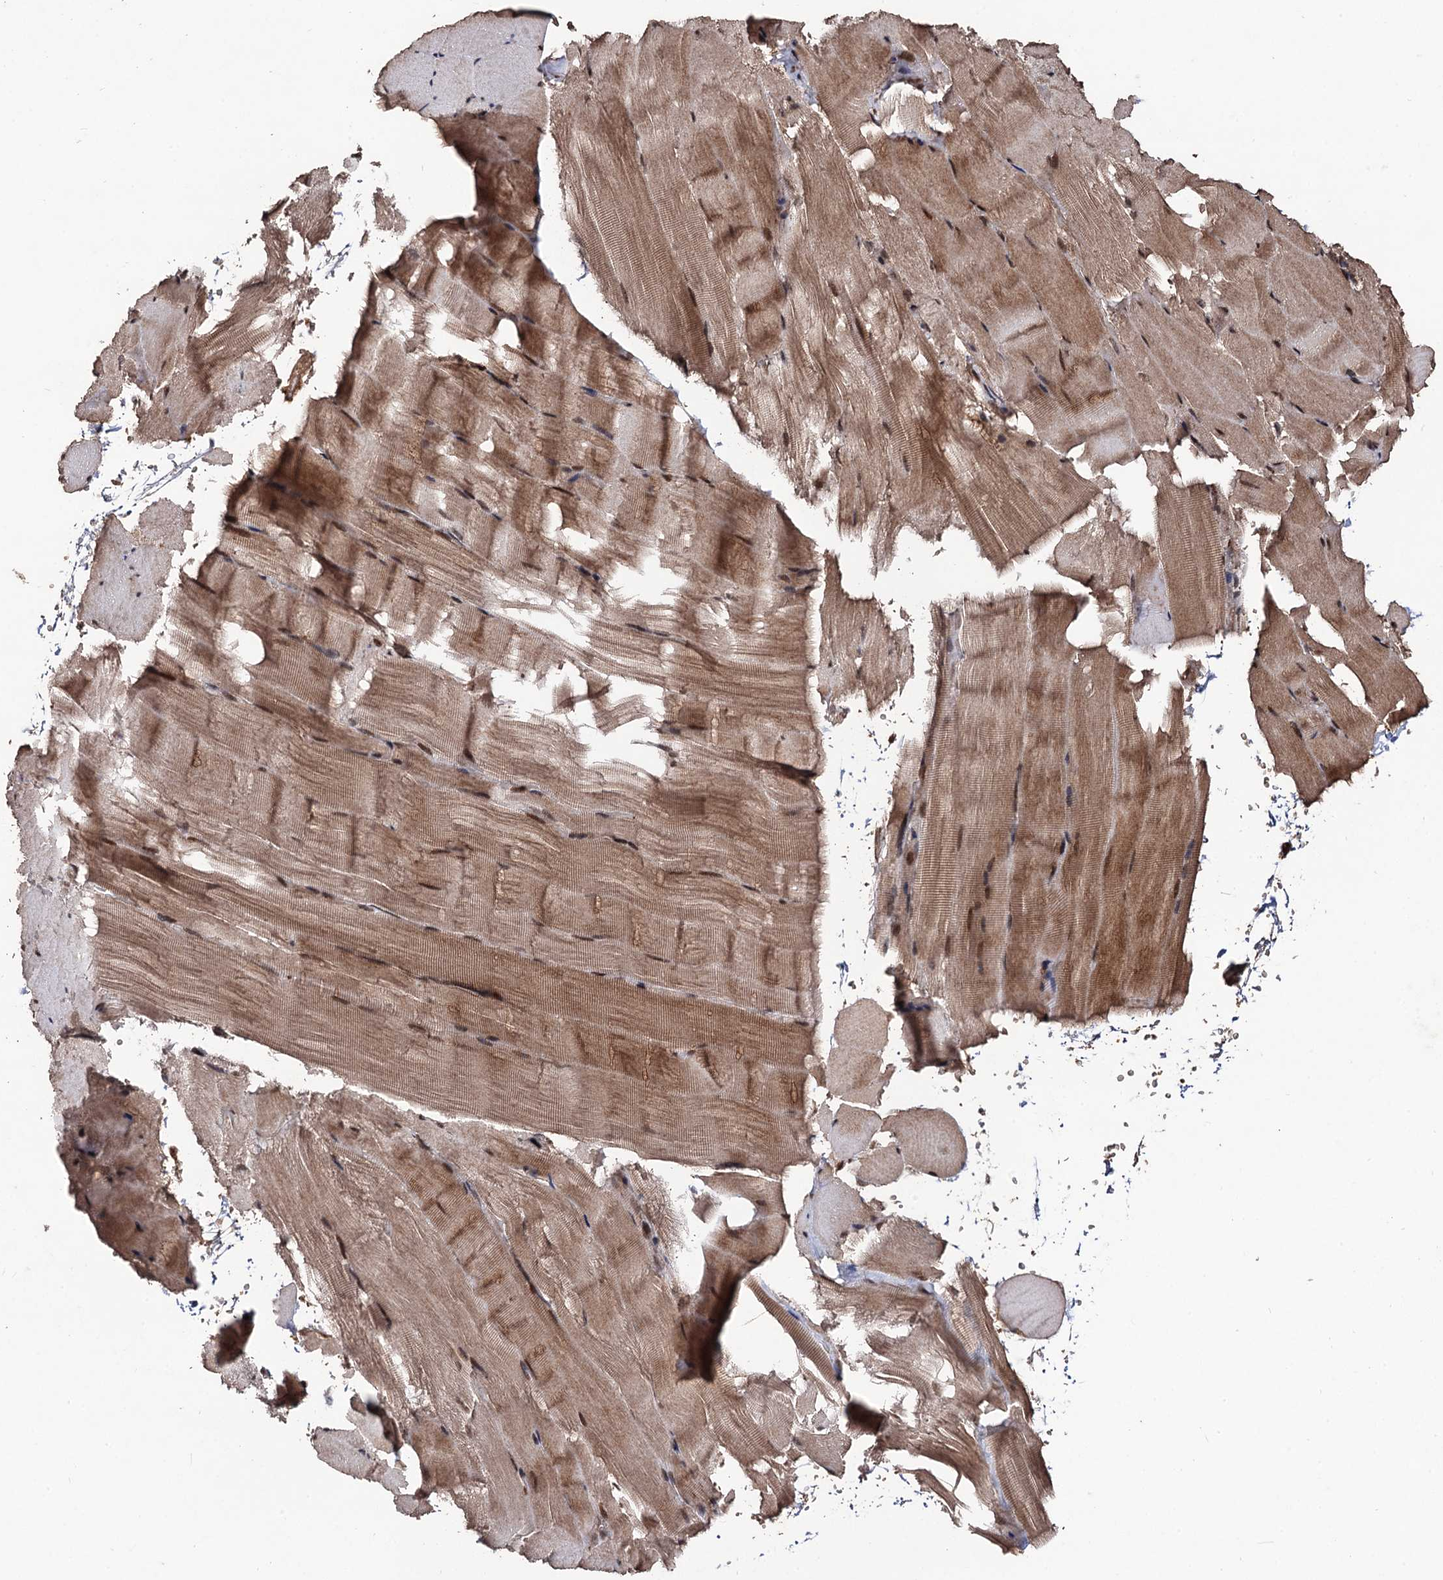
{"staining": {"intensity": "moderate", "quantity": ">75%", "location": "cytoplasmic/membranous,nuclear"}, "tissue": "skeletal muscle", "cell_type": "Myocytes", "image_type": "normal", "snomed": [{"axis": "morphology", "description": "Normal tissue, NOS"}, {"axis": "topography", "description": "Skeletal muscle"}], "caption": "Immunohistochemistry of normal skeletal muscle shows medium levels of moderate cytoplasmic/membranous,nuclear expression in about >75% of myocytes.", "gene": "SFSWAP", "patient": {"sex": "male", "age": 62}}